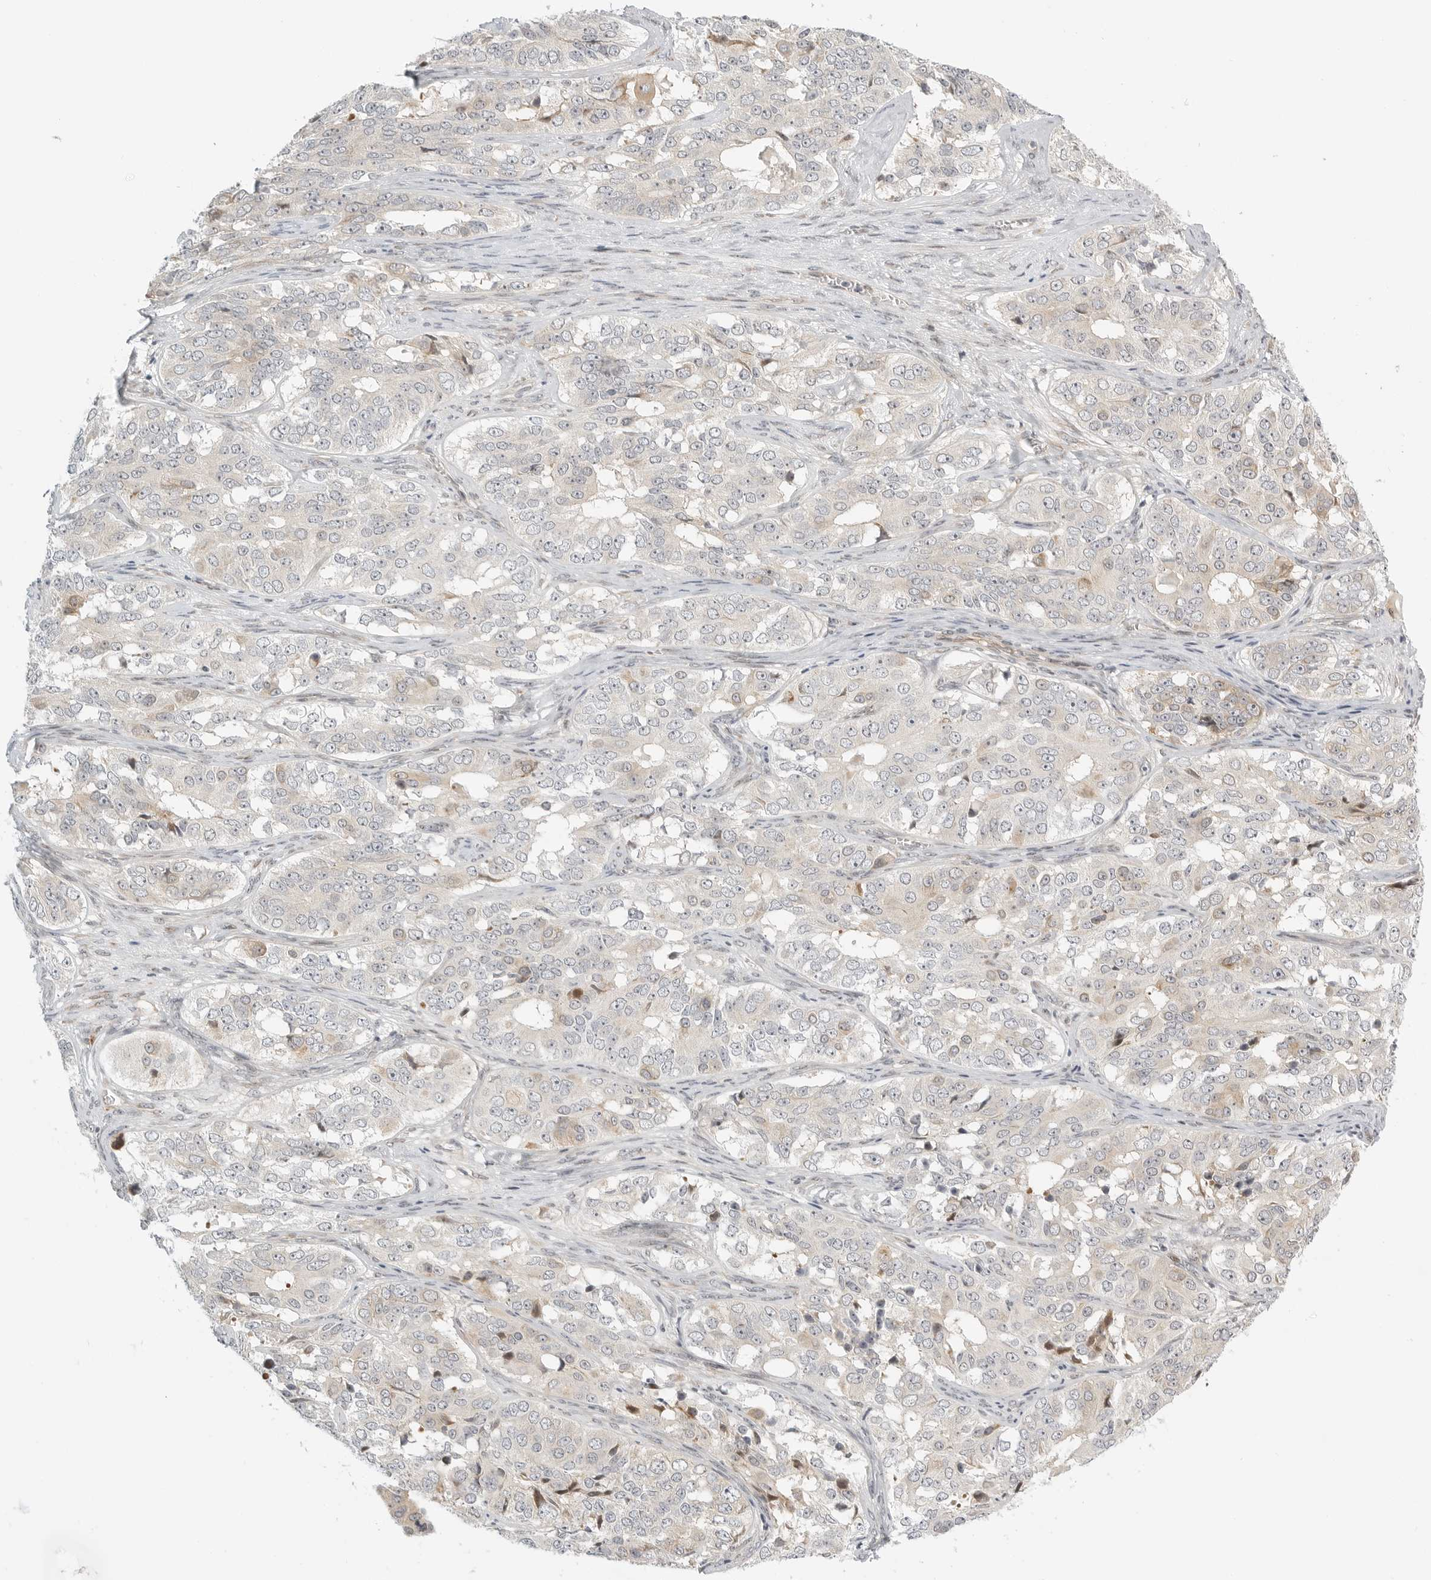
{"staining": {"intensity": "weak", "quantity": "<25%", "location": "cytoplasmic/membranous"}, "tissue": "ovarian cancer", "cell_type": "Tumor cells", "image_type": "cancer", "snomed": [{"axis": "morphology", "description": "Carcinoma, endometroid"}, {"axis": "topography", "description": "Ovary"}], "caption": "Image shows no significant protein positivity in tumor cells of endometroid carcinoma (ovarian). The staining was performed using DAB to visualize the protein expression in brown, while the nuclei were stained in blue with hematoxylin (Magnification: 20x).", "gene": "DSCC1", "patient": {"sex": "female", "age": 51}}